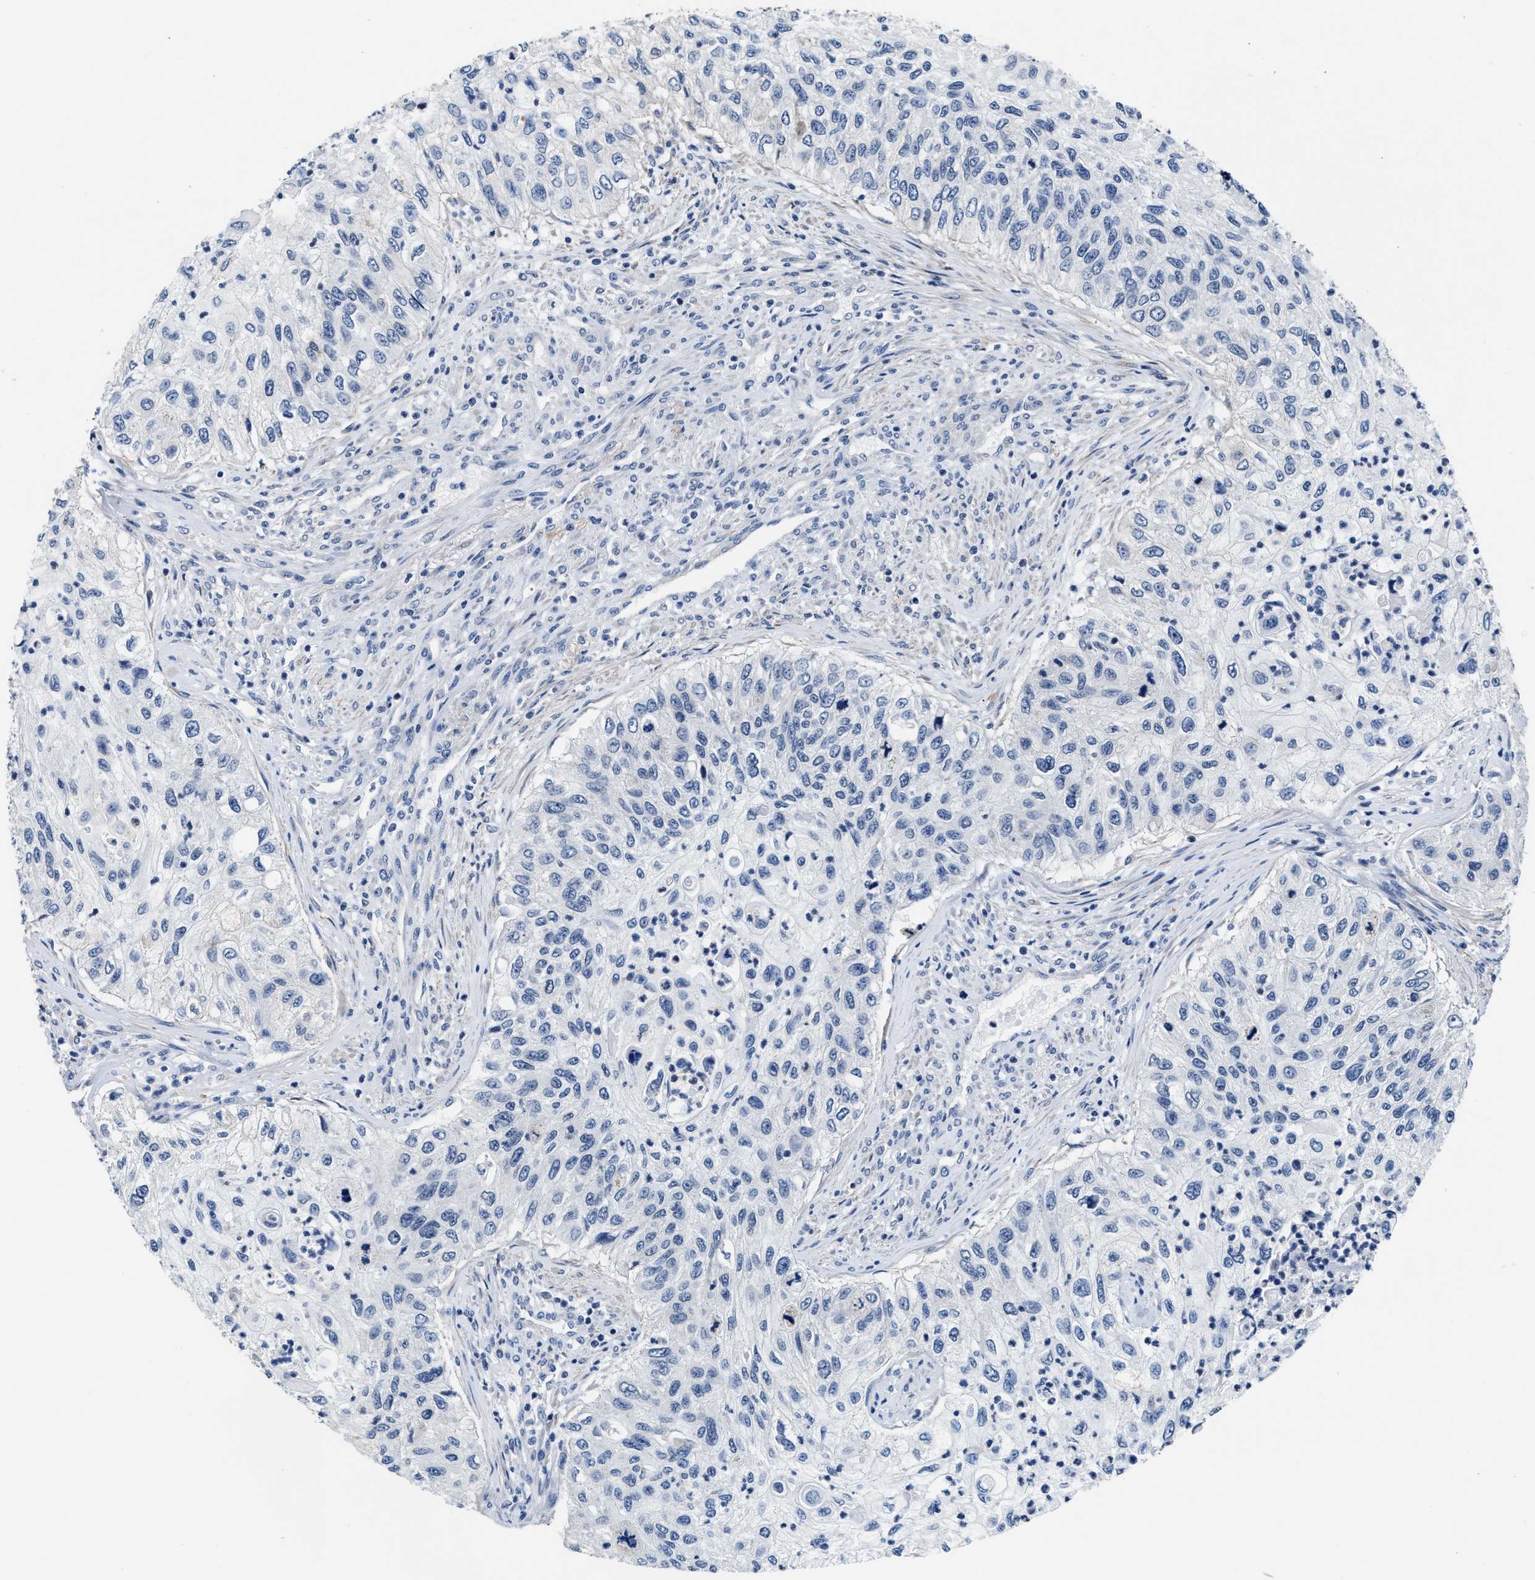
{"staining": {"intensity": "negative", "quantity": "none", "location": "none"}, "tissue": "urothelial cancer", "cell_type": "Tumor cells", "image_type": "cancer", "snomed": [{"axis": "morphology", "description": "Urothelial carcinoma, High grade"}, {"axis": "topography", "description": "Urinary bladder"}], "caption": "This is a histopathology image of IHC staining of urothelial cancer, which shows no expression in tumor cells. (Immunohistochemistry (ihc), brightfield microscopy, high magnification).", "gene": "MYH3", "patient": {"sex": "female", "age": 60}}